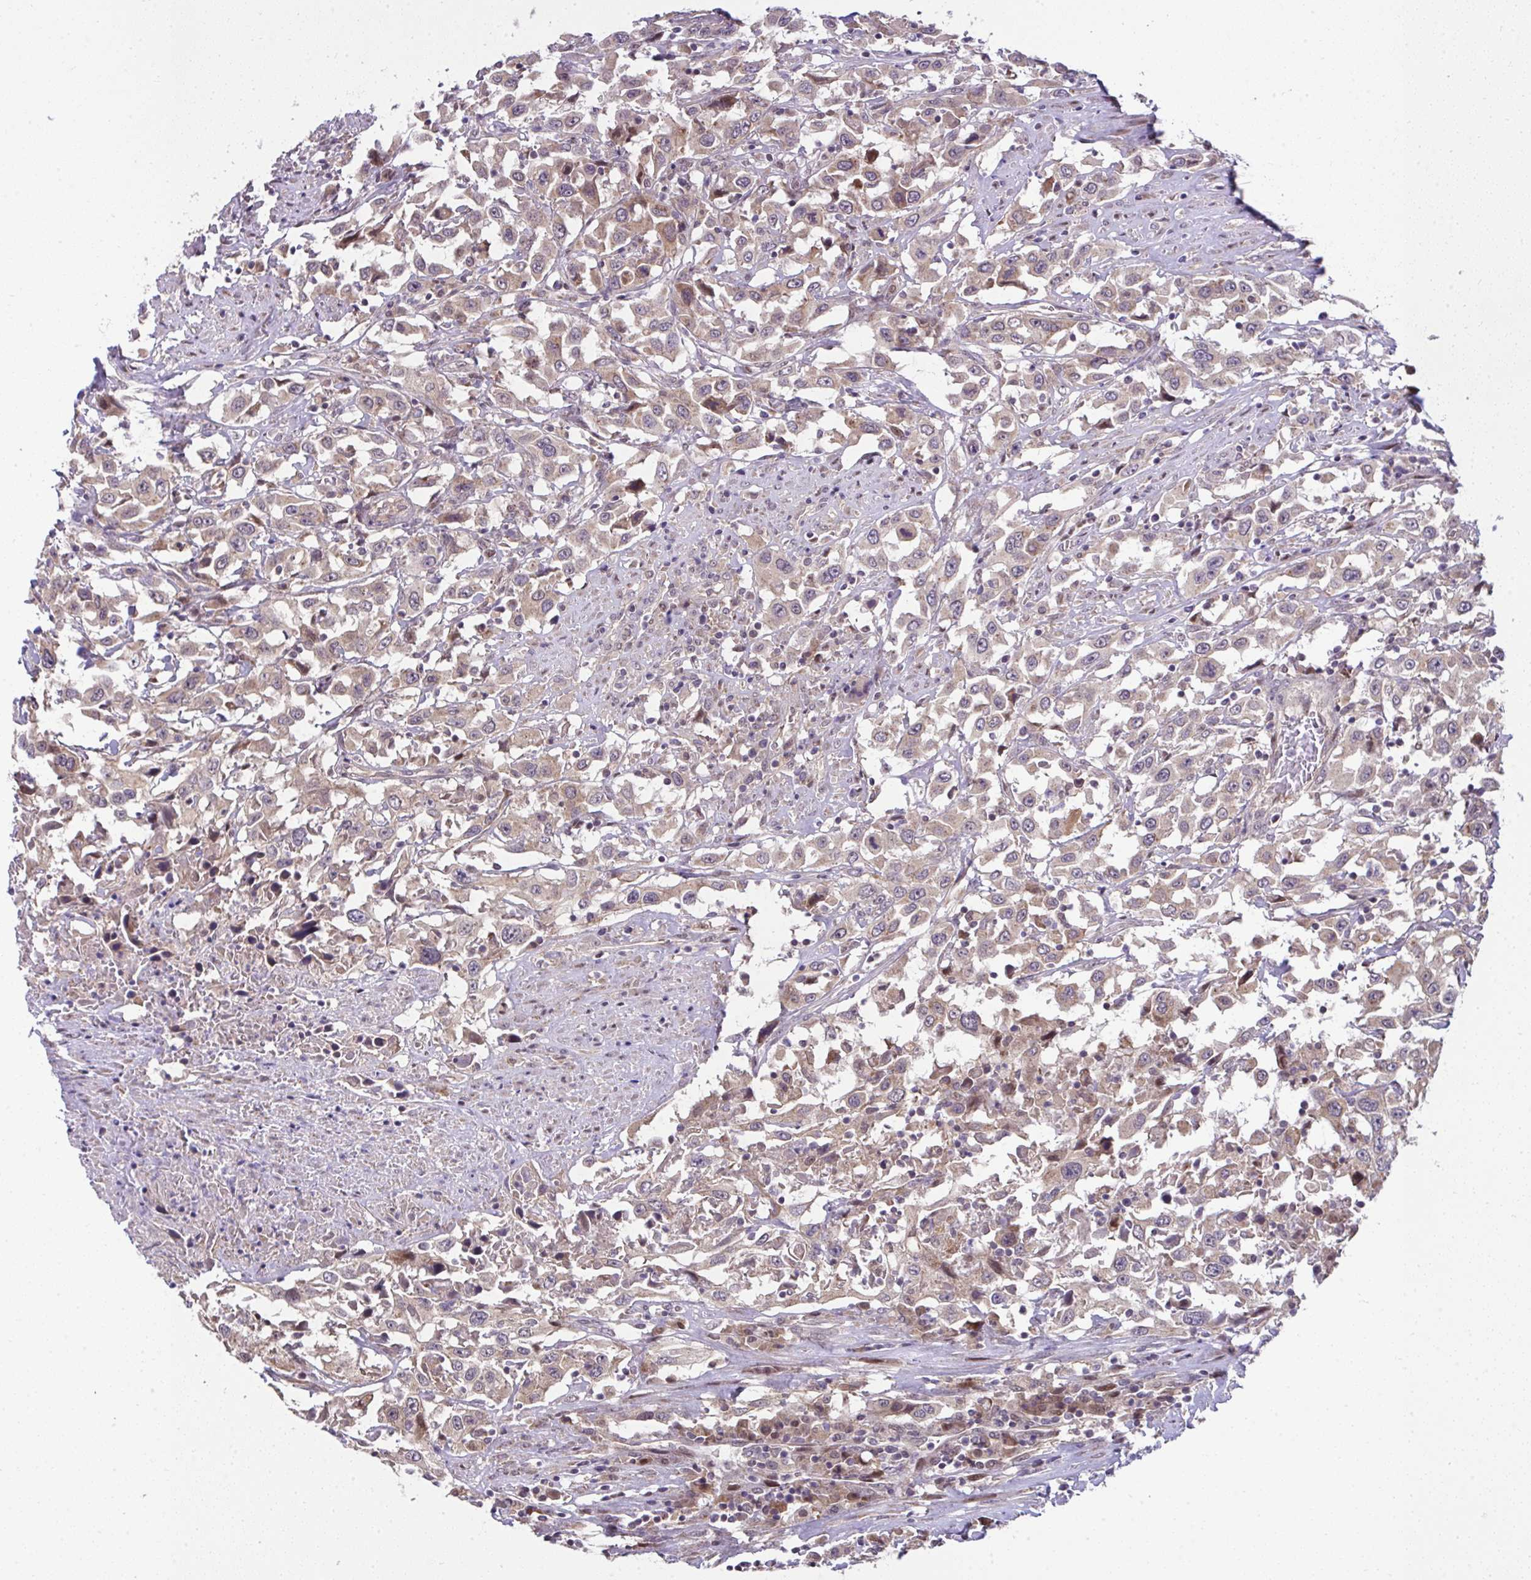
{"staining": {"intensity": "moderate", "quantity": ">75%", "location": "cytoplasmic/membranous"}, "tissue": "urothelial cancer", "cell_type": "Tumor cells", "image_type": "cancer", "snomed": [{"axis": "morphology", "description": "Urothelial carcinoma, High grade"}, {"axis": "topography", "description": "Urinary bladder"}], "caption": "Protein expression analysis of urothelial carcinoma (high-grade) exhibits moderate cytoplasmic/membranous positivity in approximately >75% of tumor cells. Immunohistochemistry stains the protein in brown and the nuclei are stained blue.", "gene": "RDH14", "patient": {"sex": "male", "age": 61}}